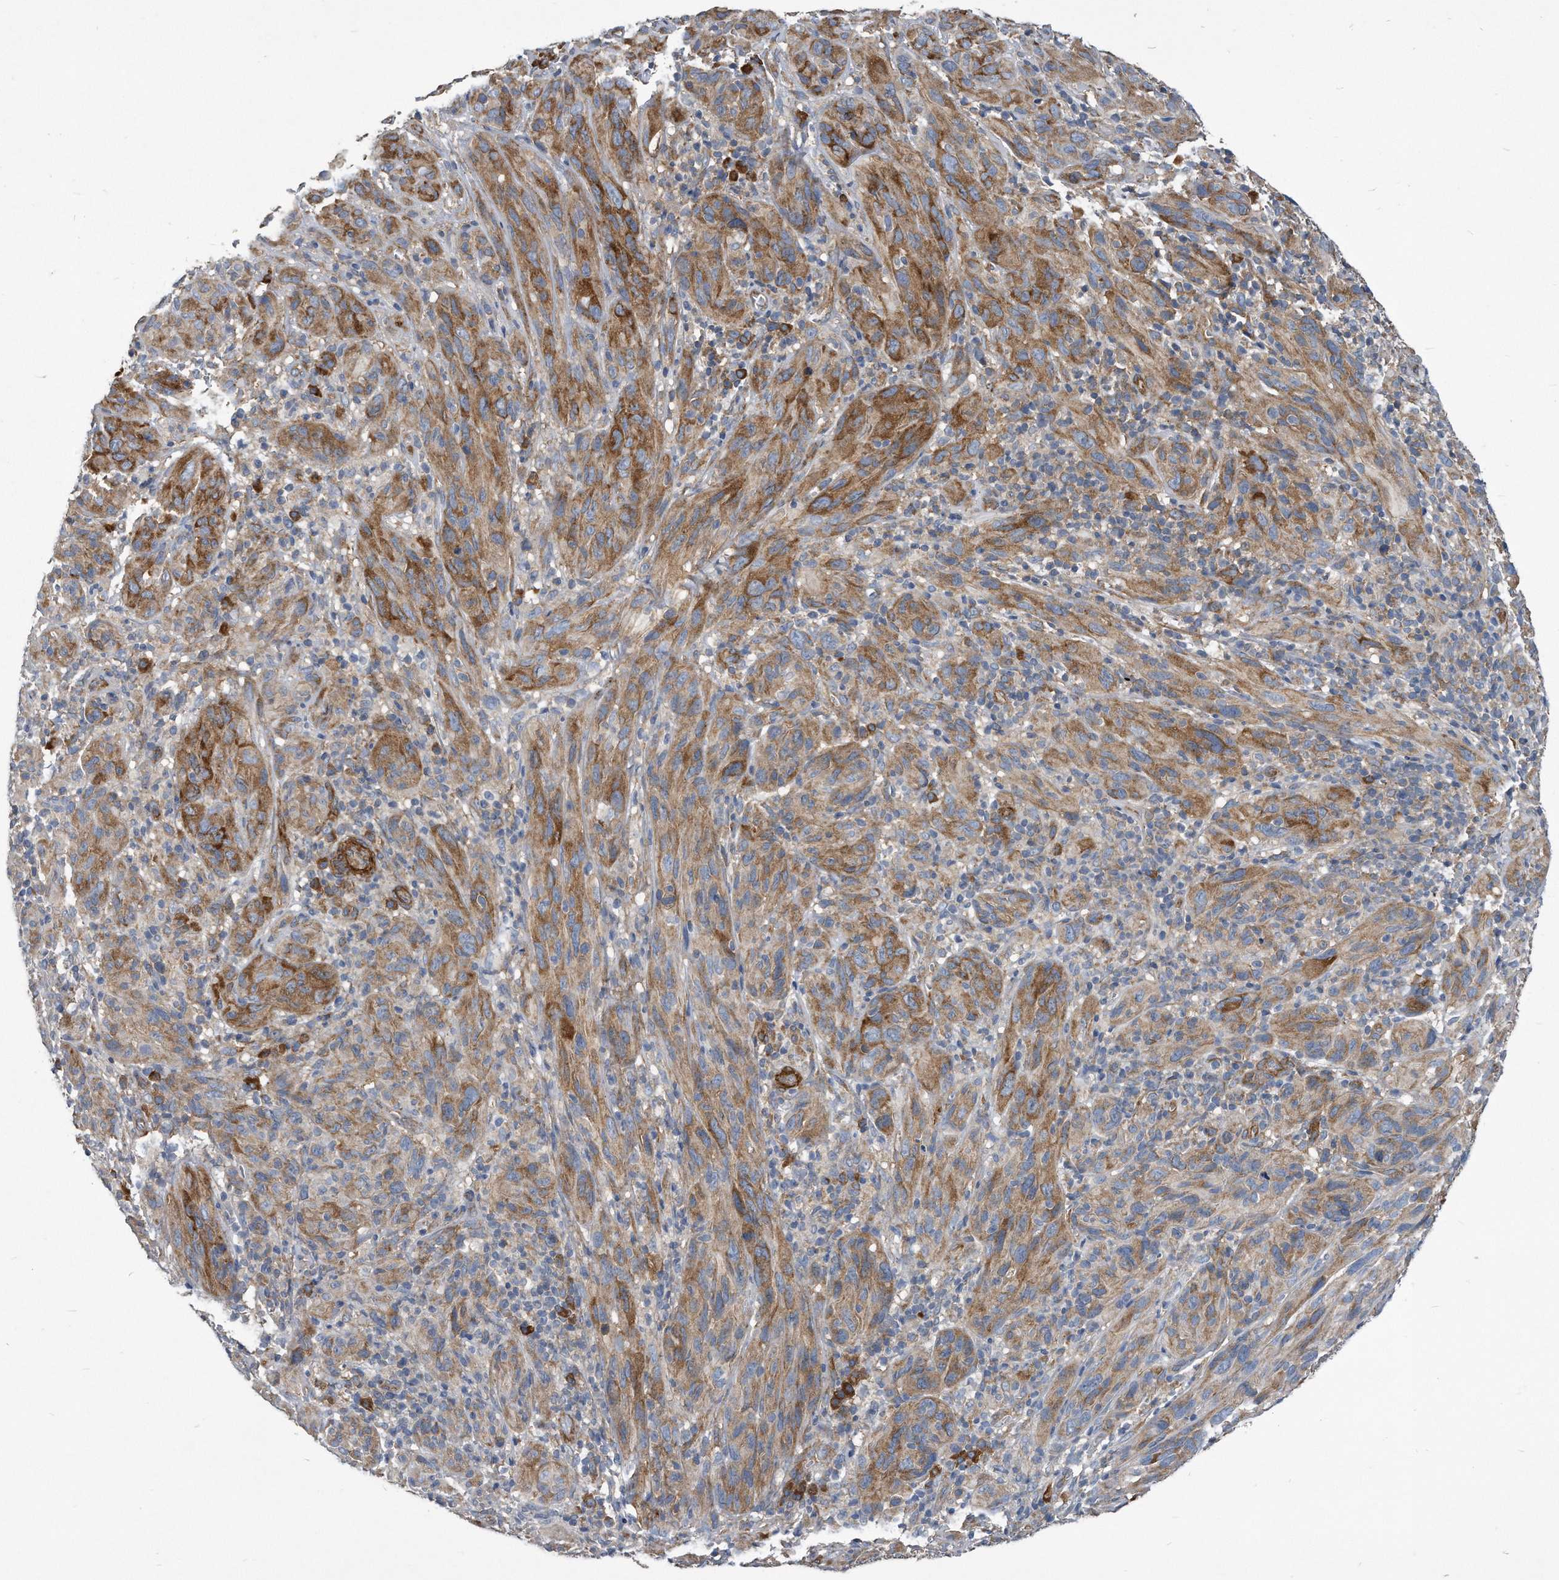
{"staining": {"intensity": "moderate", "quantity": "25%-75%", "location": "cytoplasmic/membranous"}, "tissue": "melanoma", "cell_type": "Tumor cells", "image_type": "cancer", "snomed": [{"axis": "morphology", "description": "Malignant melanoma, NOS"}, {"axis": "topography", "description": "Skin of head"}], "caption": "DAB (3,3'-diaminobenzidine) immunohistochemical staining of melanoma reveals moderate cytoplasmic/membranous protein expression in about 25%-75% of tumor cells.", "gene": "EIF2B4", "patient": {"sex": "male", "age": 96}}